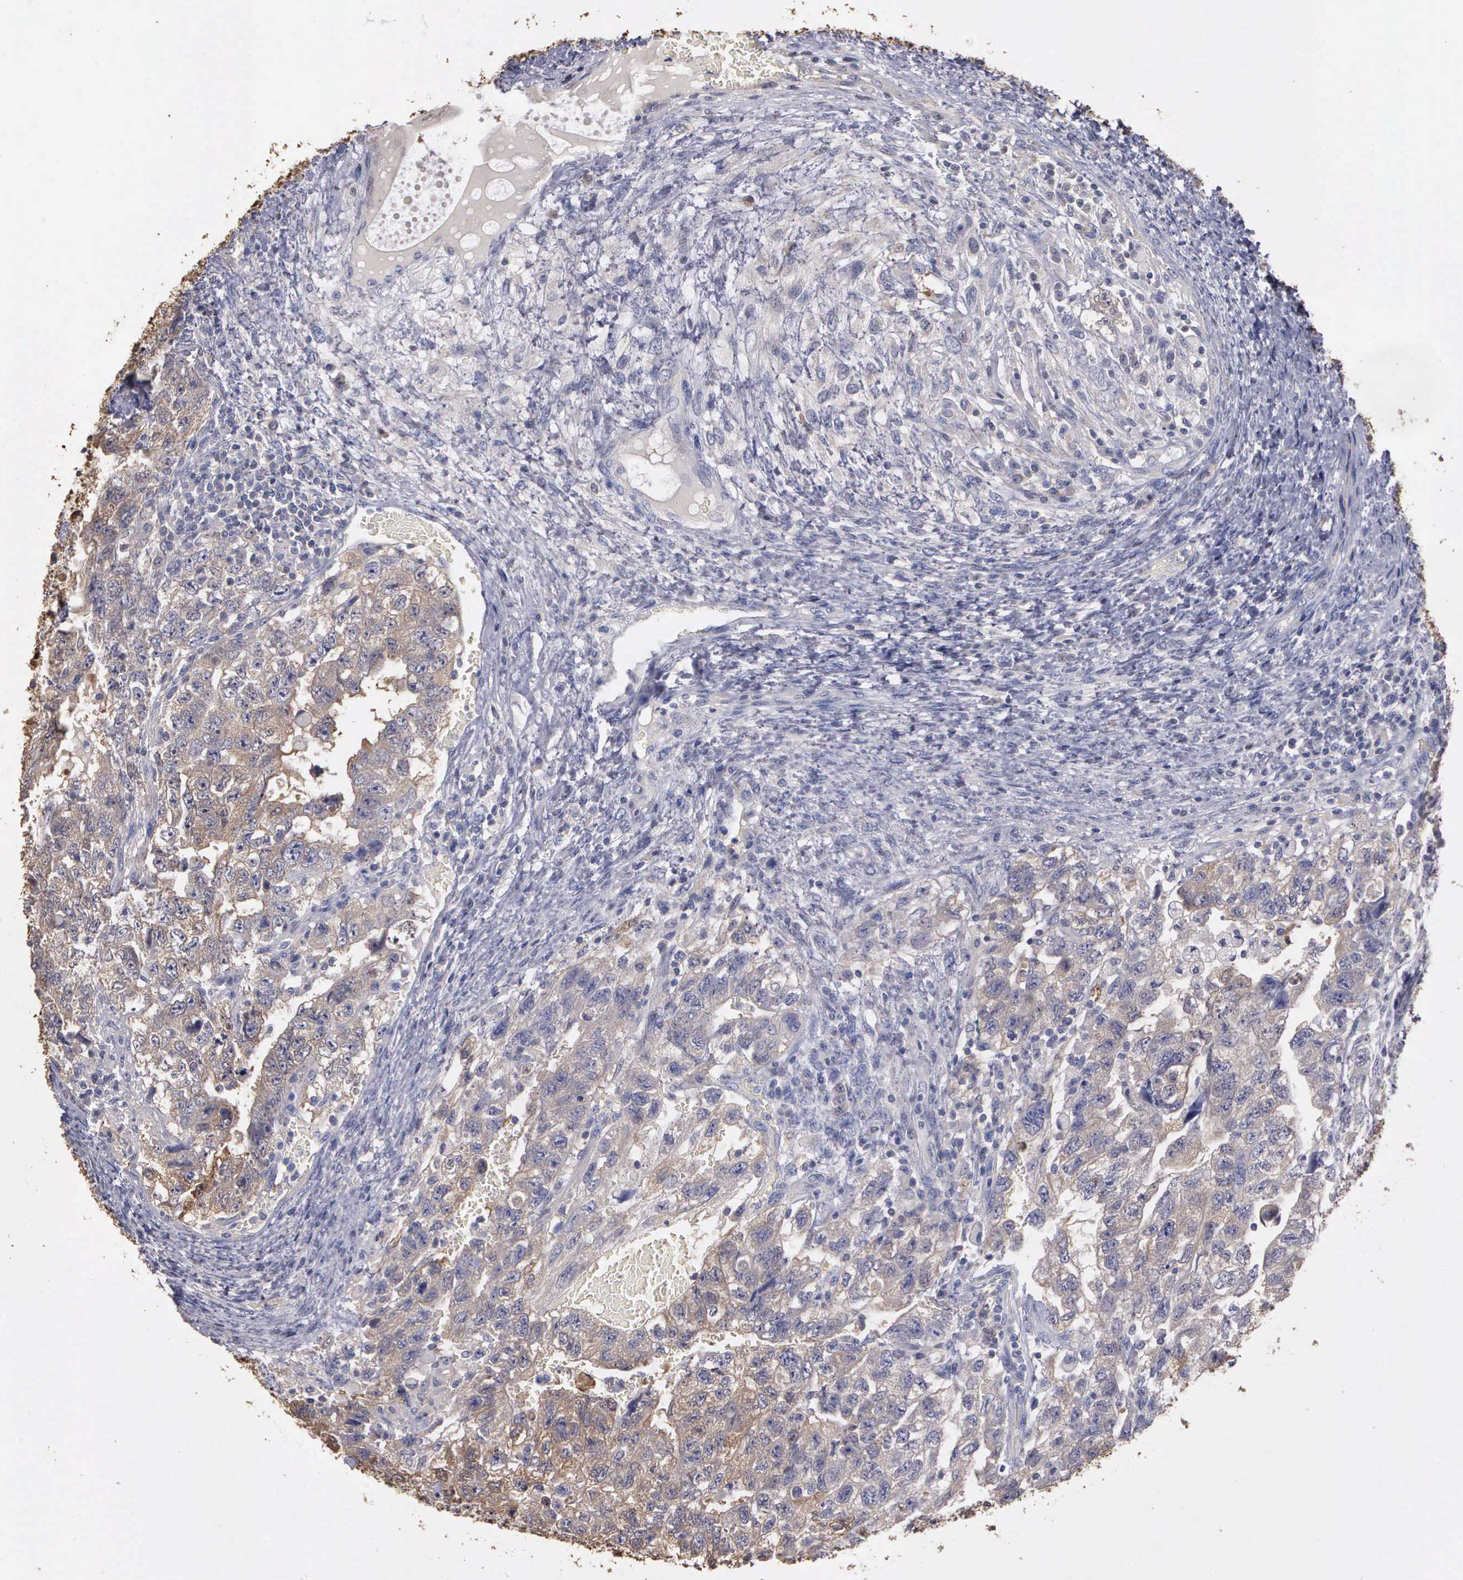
{"staining": {"intensity": "weak", "quantity": "25%-75%", "location": "cytoplasmic/membranous"}, "tissue": "testis cancer", "cell_type": "Tumor cells", "image_type": "cancer", "snomed": [{"axis": "morphology", "description": "Carcinoma, Embryonal, NOS"}, {"axis": "topography", "description": "Testis"}], "caption": "High-magnification brightfield microscopy of testis cancer (embryonal carcinoma) stained with DAB (brown) and counterstained with hematoxylin (blue). tumor cells exhibit weak cytoplasmic/membranous expression is seen in approximately25%-75% of cells.", "gene": "ENO3", "patient": {"sex": "male", "age": 36}}